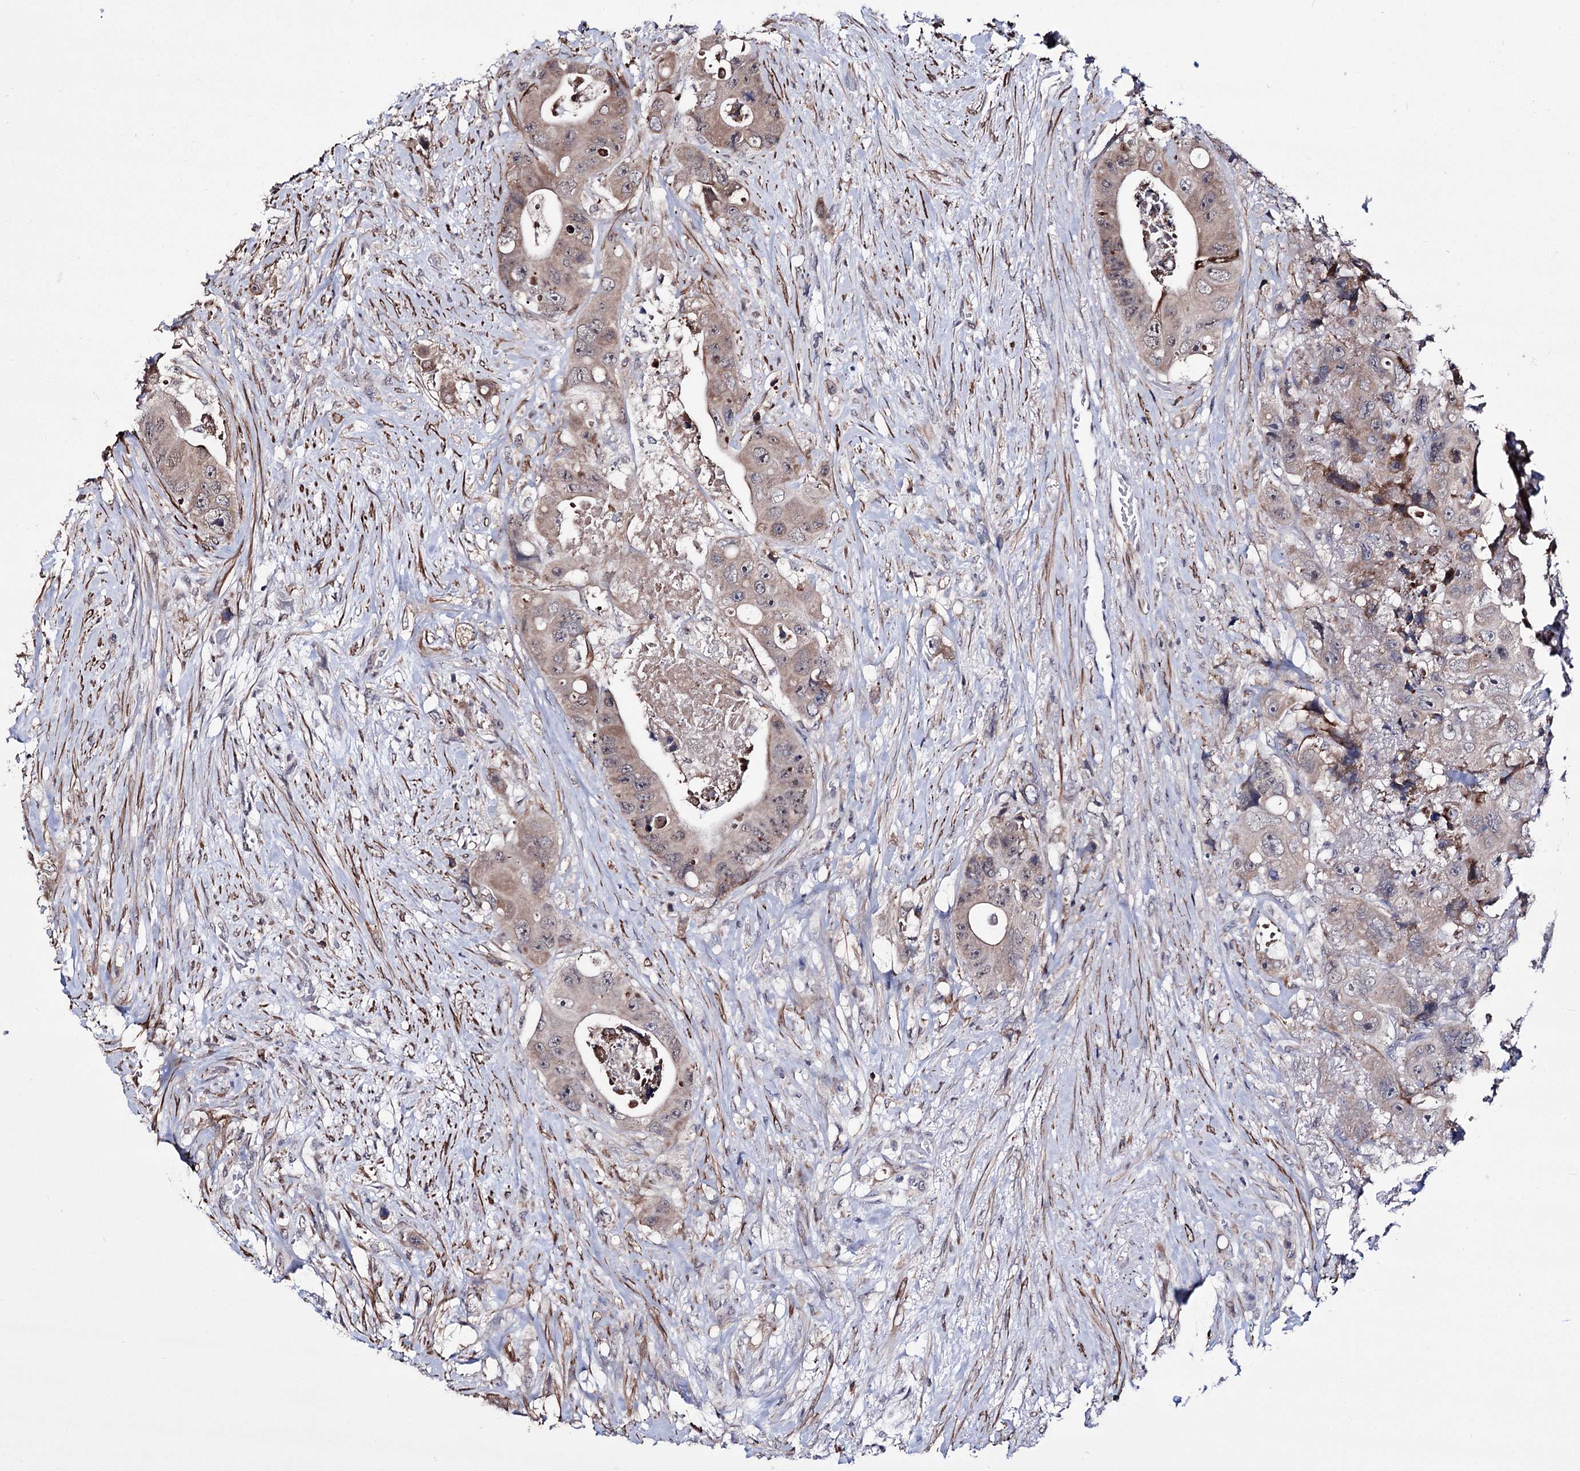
{"staining": {"intensity": "weak", "quantity": "<25%", "location": "cytoplasmic/membranous"}, "tissue": "colorectal cancer", "cell_type": "Tumor cells", "image_type": "cancer", "snomed": [{"axis": "morphology", "description": "Adenocarcinoma, NOS"}, {"axis": "topography", "description": "Colon"}], "caption": "DAB immunohistochemical staining of human adenocarcinoma (colorectal) reveals no significant staining in tumor cells. Nuclei are stained in blue.", "gene": "PPRC1", "patient": {"sex": "female", "age": 46}}